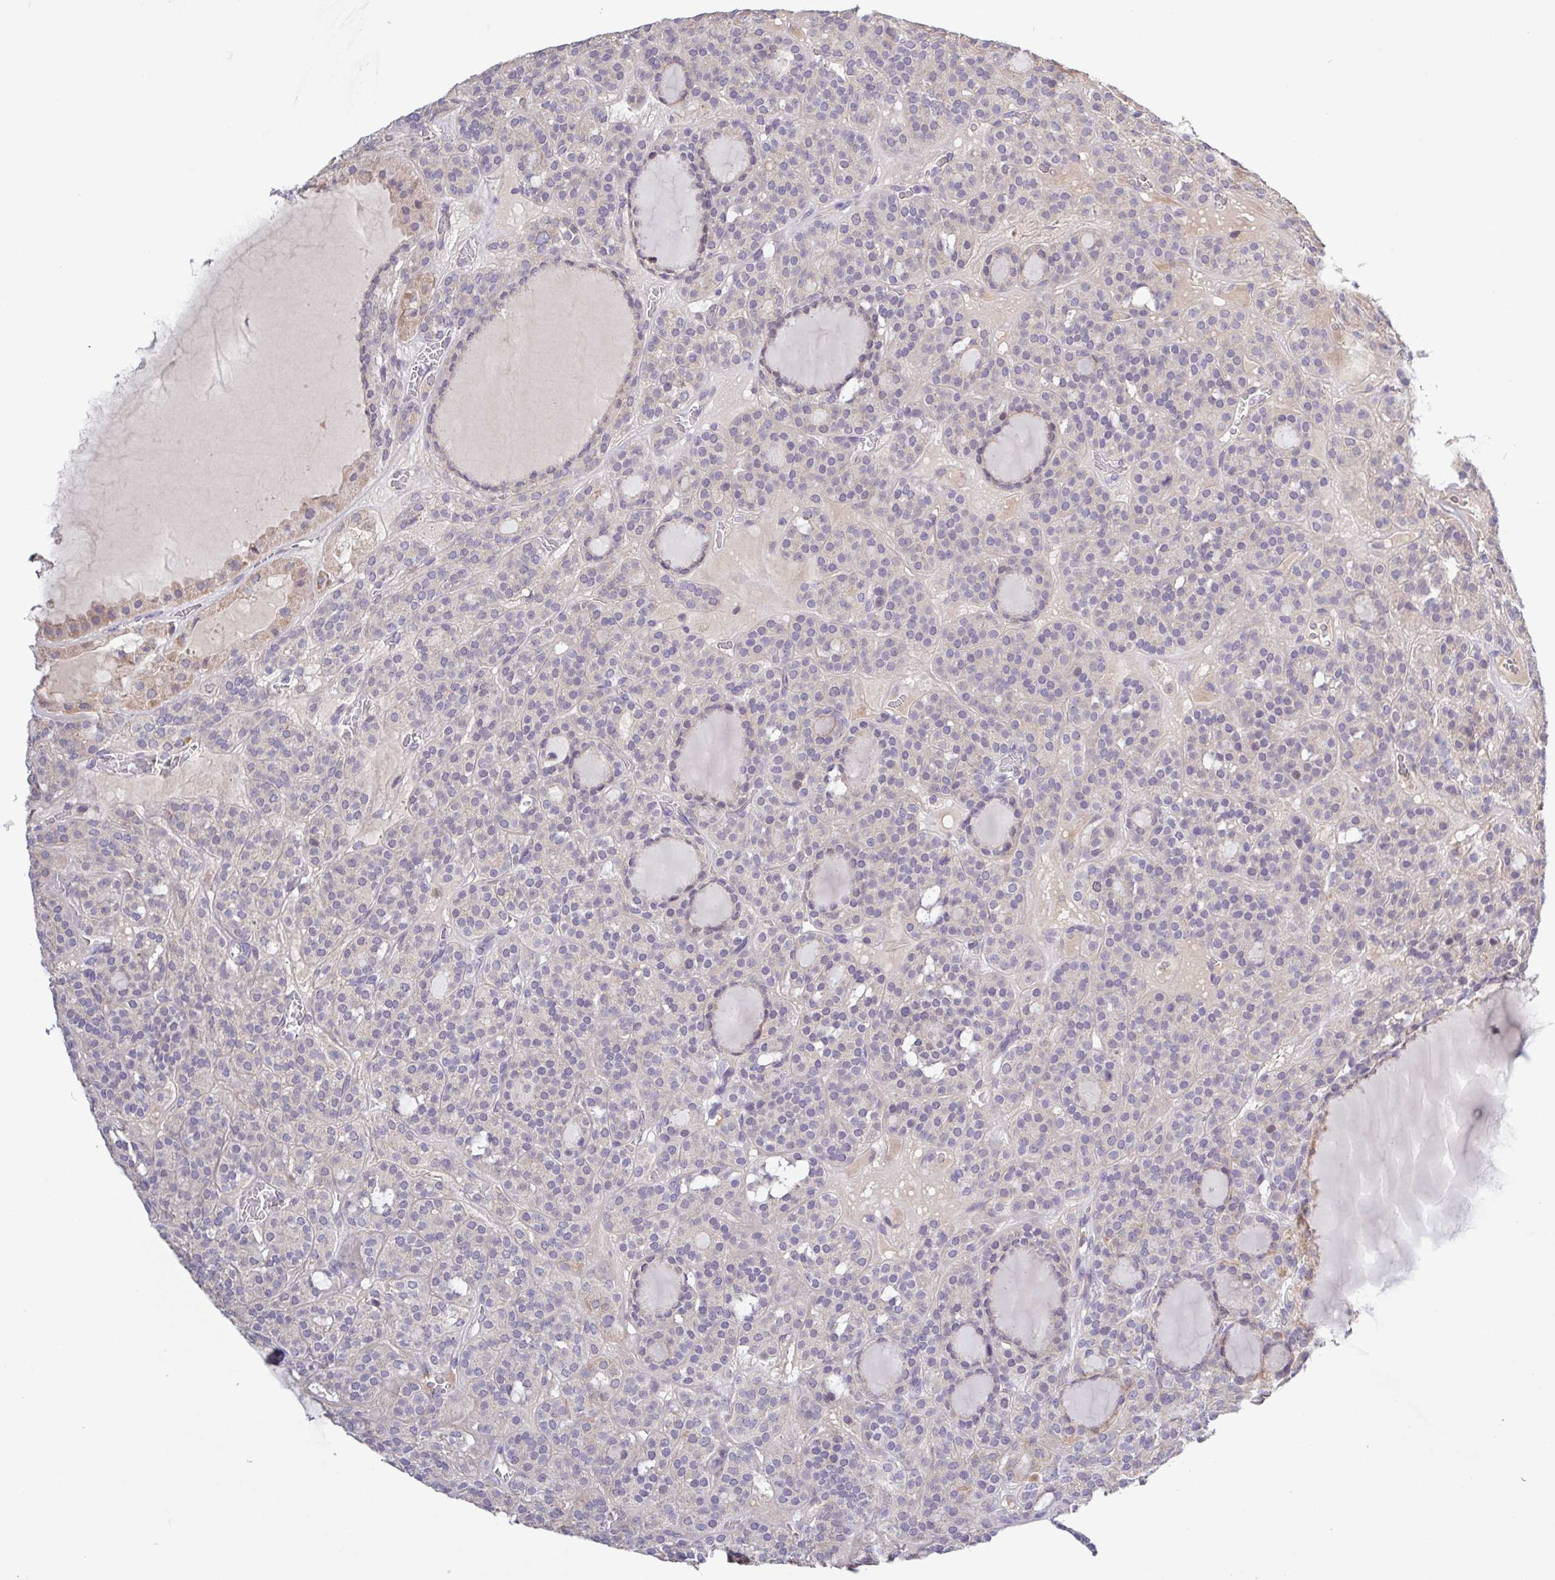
{"staining": {"intensity": "negative", "quantity": "none", "location": "none"}, "tissue": "thyroid cancer", "cell_type": "Tumor cells", "image_type": "cancer", "snomed": [{"axis": "morphology", "description": "Follicular adenoma carcinoma, NOS"}, {"axis": "topography", "description": "Thyroid gland"}], "caption": "This is an immunohistochemistry (IHC) photomicrograph of human thyroid cancer. There is no expression in tumor cells.", "gene": "SFTPB", "patient": {"sex": "female", "age": 63}}